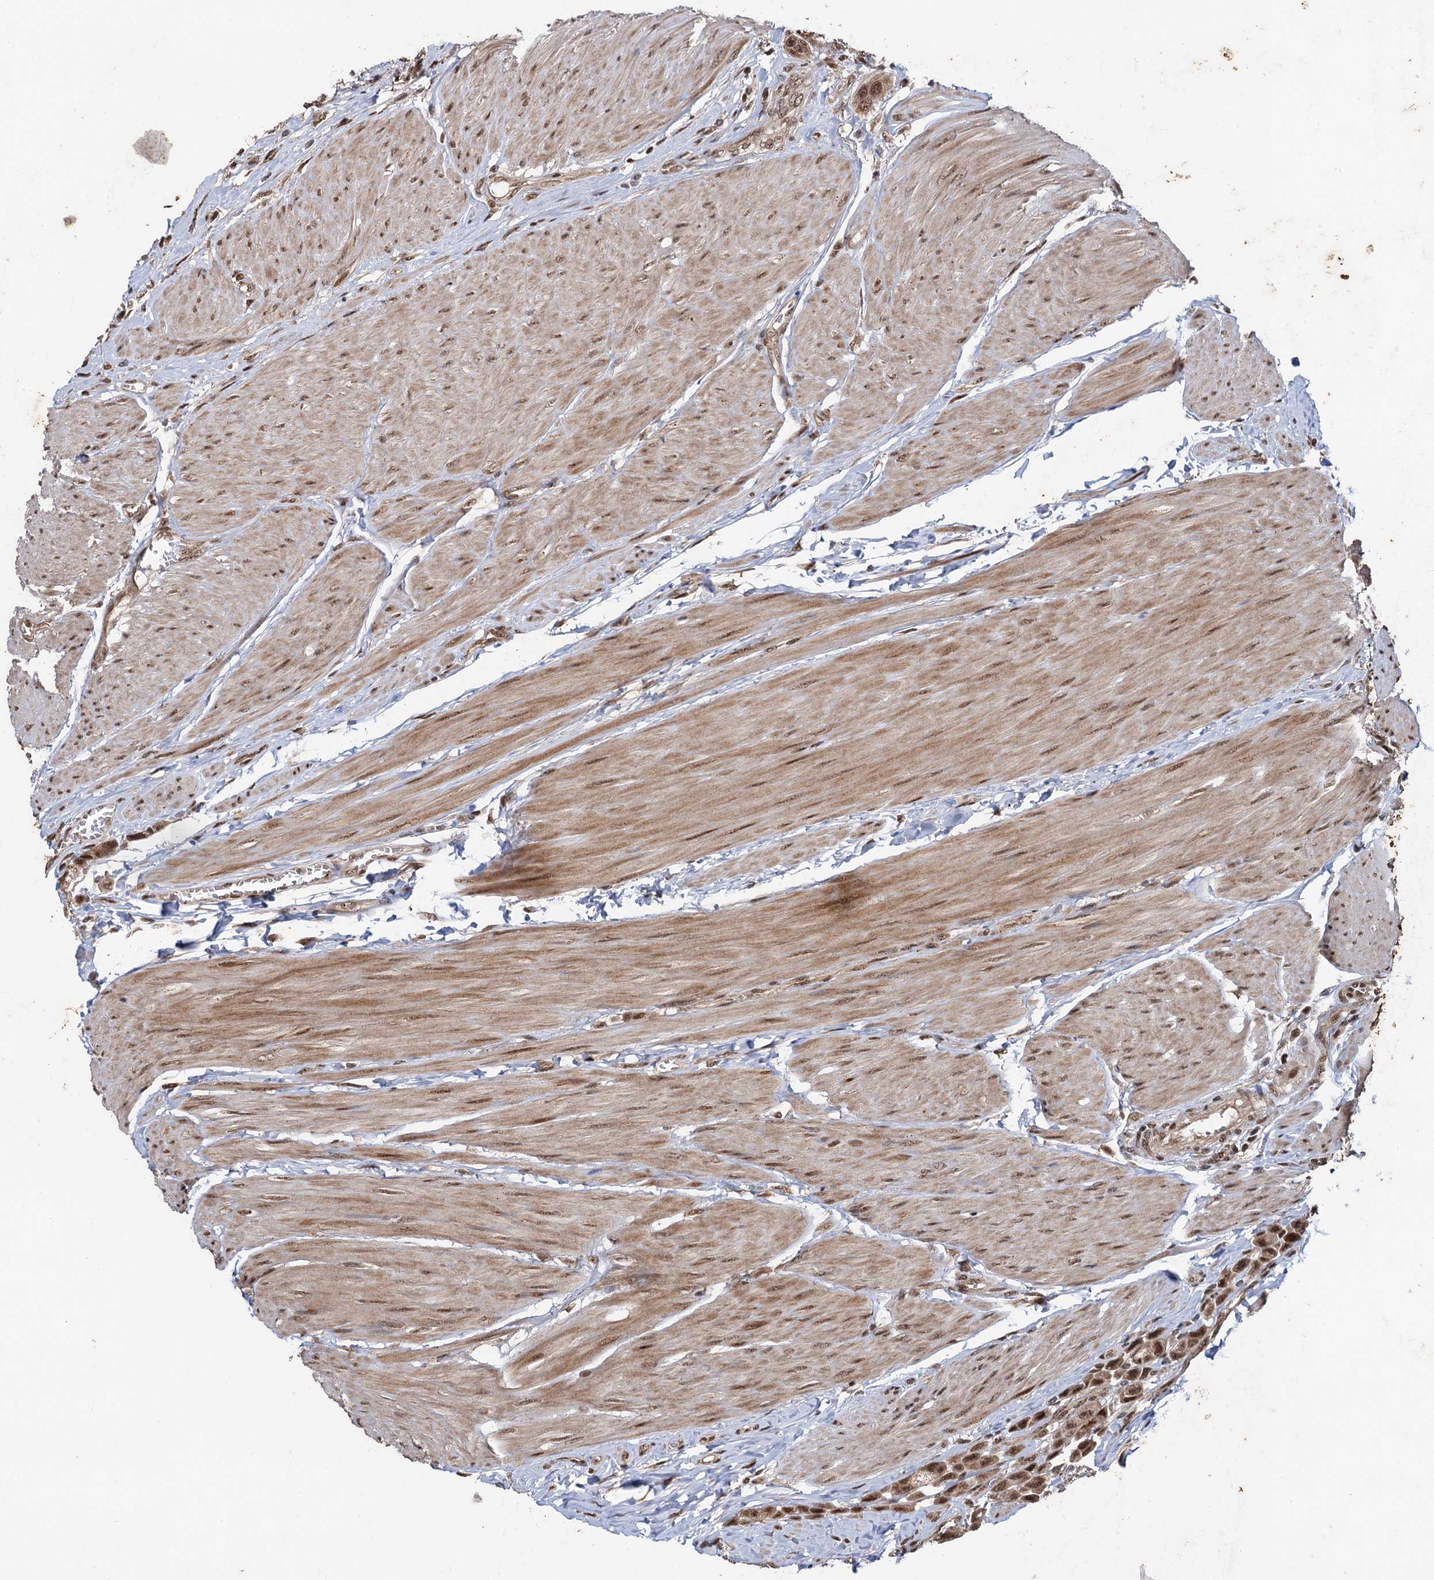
{"staining": {"intensity": "moderate", "quantity": ">75%", "location": "cytoplasmic/membranous,nuclear"}, "tissue": "urothelial cancer", "cell_type": "Tumor cells", "image_type": "cancer", "snomed": [{"axis": "morphology", "description": "Urothelial carcinoma, High grade"}, {"axis": "topography", "description": "Urinary bladder"}], "caption": "Protein analysis of high-grade urothelial carcinoma tissue displays moderate cytoplasmic/membranous and nuclear expression in about >75% of tumor cells. (DAB IHC, brown staining for protein, blue staining for nuclei).", "gene": "REP15", "patient": {"sex": "male", "age": 50}}